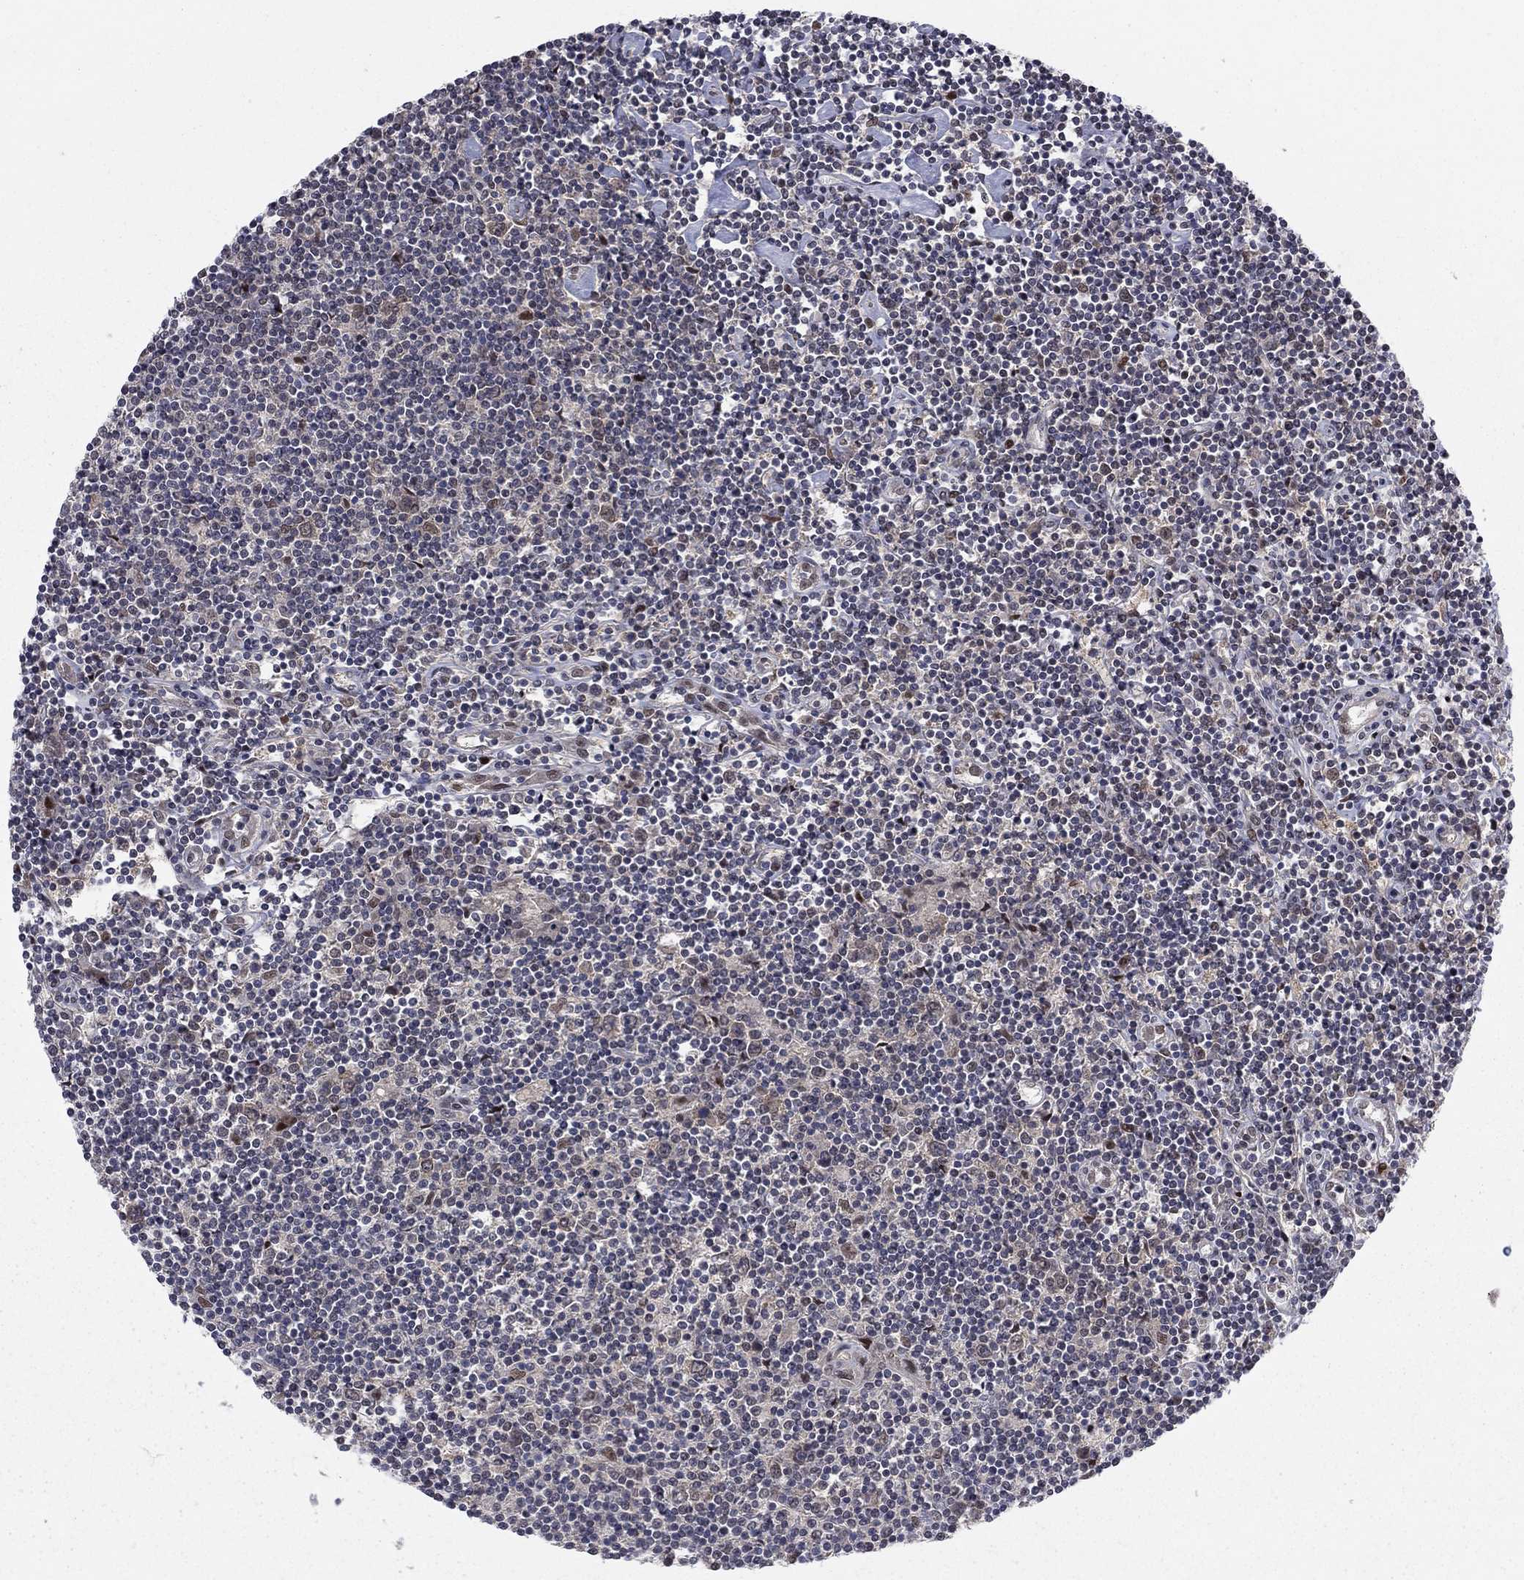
{"staining": {"intensity": "negative", "quantity": "none", "location": "none"}, "tissue": "lymphoma", "cell_type": "Tumor cells", "image_type": "cancer", "snomed": [{"axis": "morphology", "description": "Hodgkin's disease, NOS"}, {"axis": "topography", "description": "Lymph node"}], "caption": "This is an immunohistochemistry photomicrograph of Hodgkin's disease. There is no positivity in tumor cells.", "gene": "PSMC1", "patient": {"sex": "male", "age": 40}}